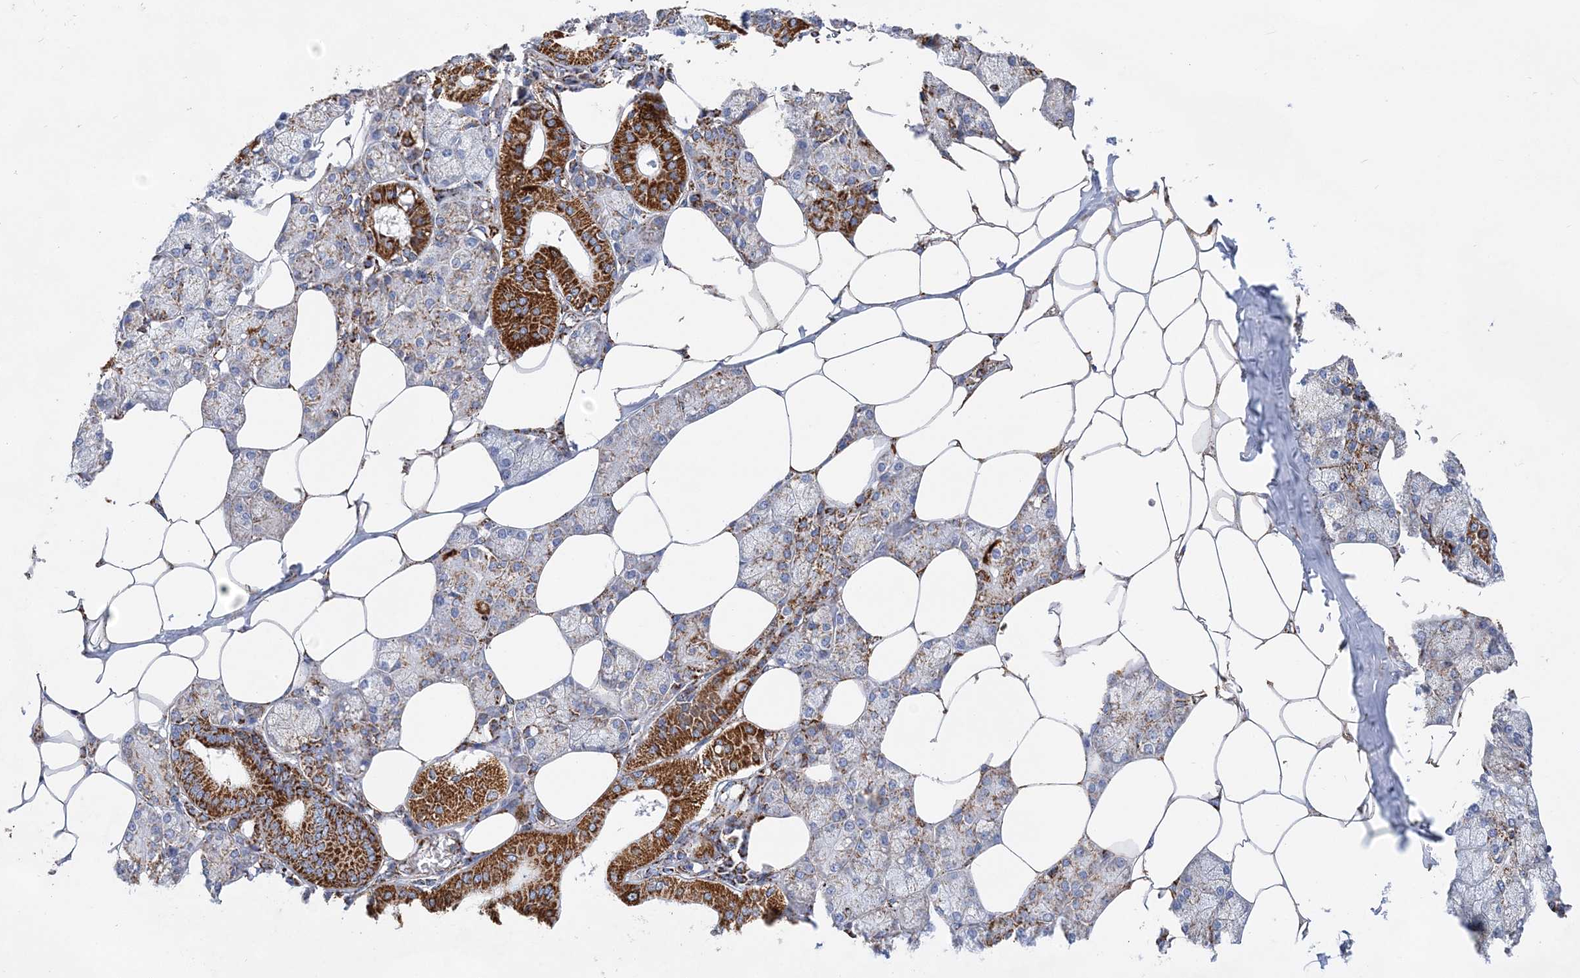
{"staining": {"intensity": "strong", "quantity": "<25%", "location": "cytoplasmic/membranous"}, "tissue": "salivary gland", "cell_type": "Glandular cells", "image_type": "normal", "snomed": [{"axis": "morphology", "description": "Normal tissue, NOS"}, {"axis": "topography", "description": "Salivary gland"}], "caption": "A micrograph of human salivary gland stained for a protein shows strong cytoplasmic/membranous brown staining in glandular cells. (DAB (3,3'-diaminobenzidine) IHC with brightfield microscopy, high magnification).", "gene": "ACOT9", "patient": {"sex": "male", "age": 62}}